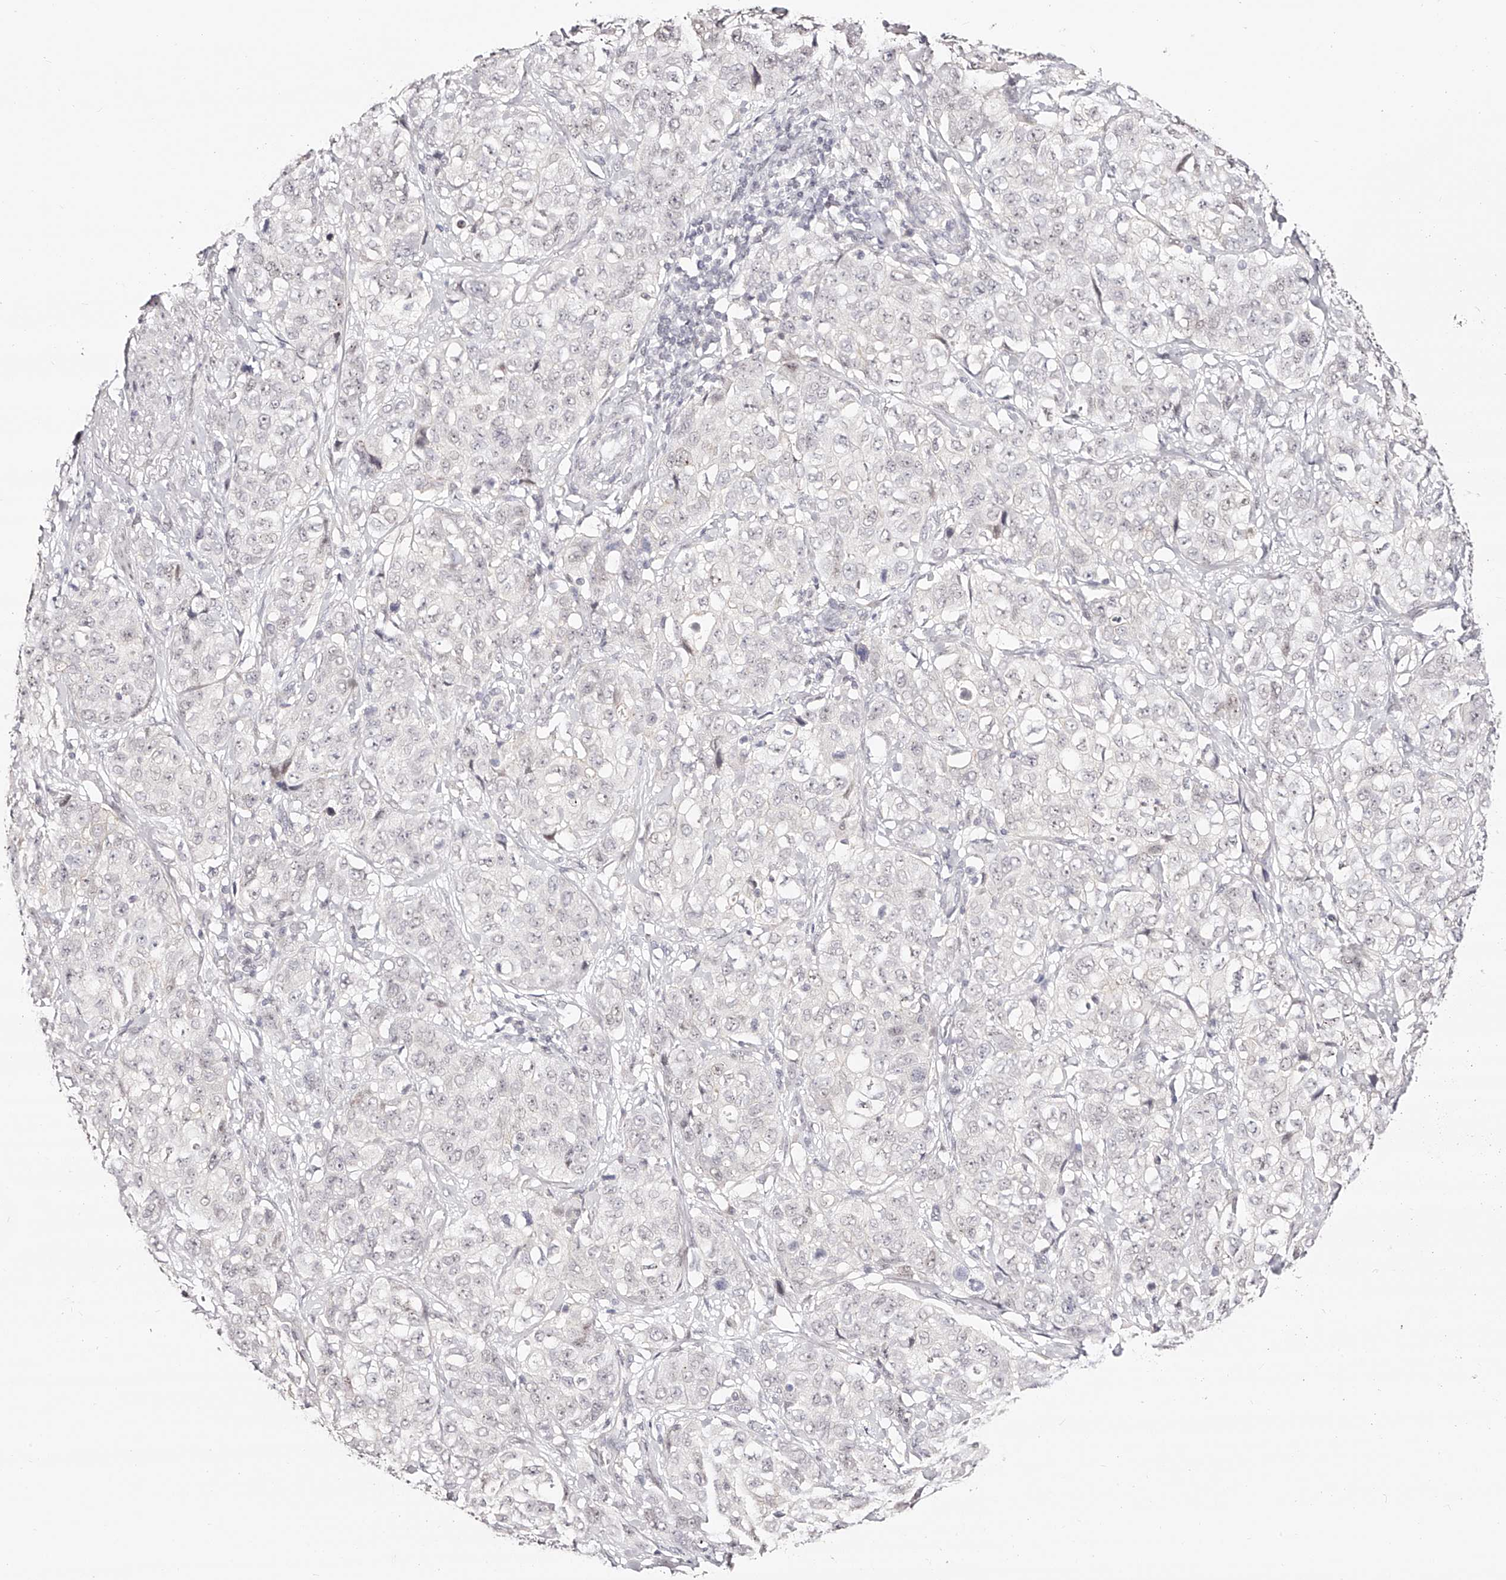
{"staining": {"intensity": "negative", "quantity": "none", "location": "none"}, "tissue": "stomach cancer", "cell_type": "Tumor cells", "image_type": "cancer", "snomed": [{"axis": "morphology", "description": "Adenocarcinoma, NOS"}, {"axis": "topography", "description": "Stomach"}], "caption": "Human stomach adenocarcinoma stained for a protein using IHC shows no expression in tumor cells.", "gene": "USF3", "patient": {"sex": "male", "age": 48}}